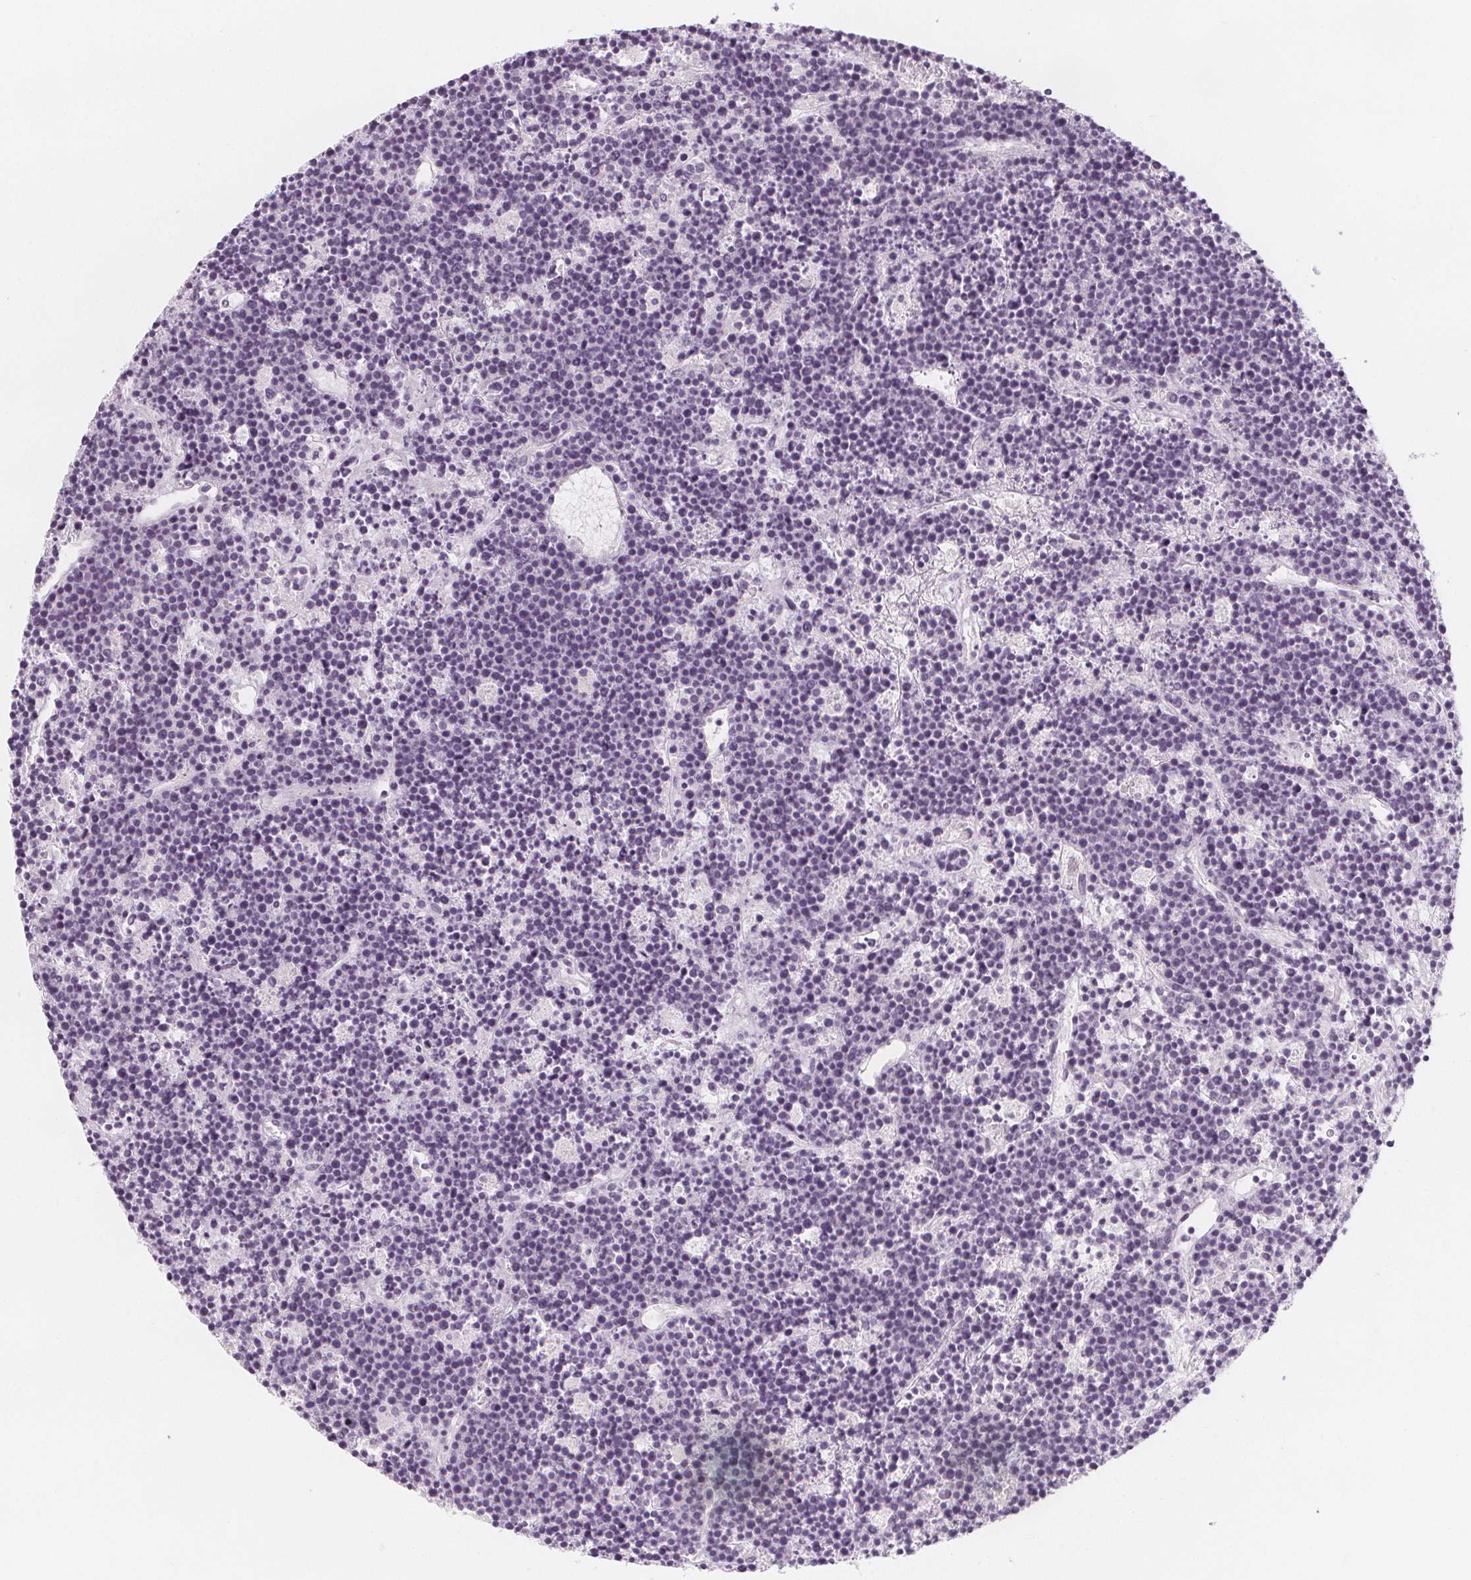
{"staining": {"intensity": "negative", "quantity": "none", "location": "none"}, "tissue": "lymphoma", "cell_type": "Tumor cells", "image_type": "cancer", "snomed": [{"axis": "morphology", "description": "Malignant lymphoma, non-Hodgkin's type, High grade"}, {"axis": "topography", "description": "Ovary"}], "caption": "This is an IHC image of high-grade malignant lymphoma, non-Hodgkin's type. There is no positivity in tumor cells.", "gene": "MAP1A", "patient": {"sex": "female", "age": 56}}